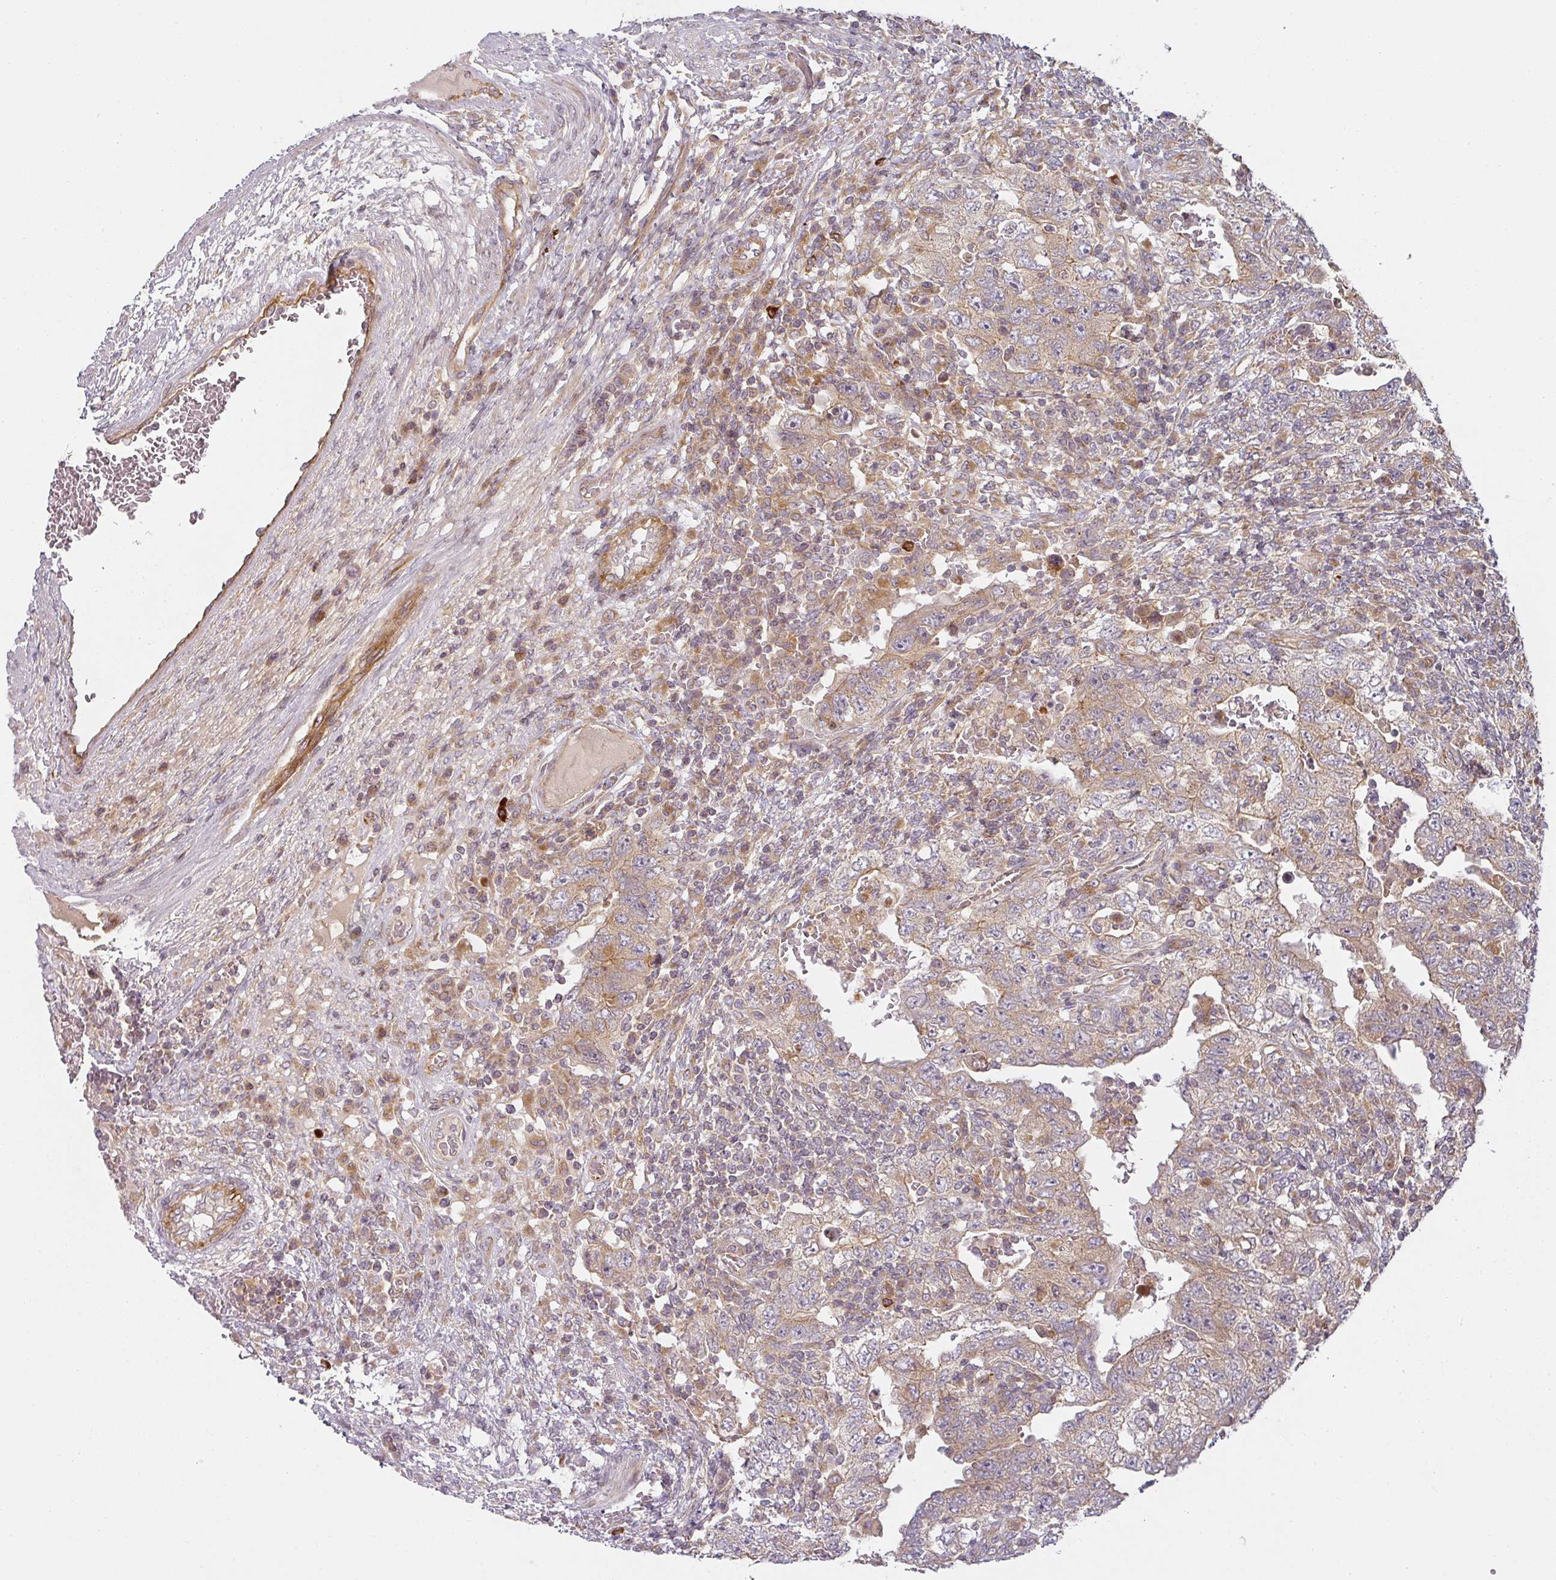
{"staining": {"intensity": "weak", "quantity": "25%-75%", "location": "cytoplasmic/membranous"}, "tissue": "testis cancer", "cell_type": "Tumor cells", "image_type": "cancer", "snomed": [{"axis": "morphology", "description": "Carcinoma, Embryonal, NOS"}, {"axis": "topography", "description": "Testis"}], "caption": "Immunohistochemistry (IHC) of testis embryonal carcinoma displays low levels of weak cytoplasmic/membranous expression in about 25%-75% of tumor cells.", "gene": "CNOT1", "patient": {"sex": "male", "age": 26}}